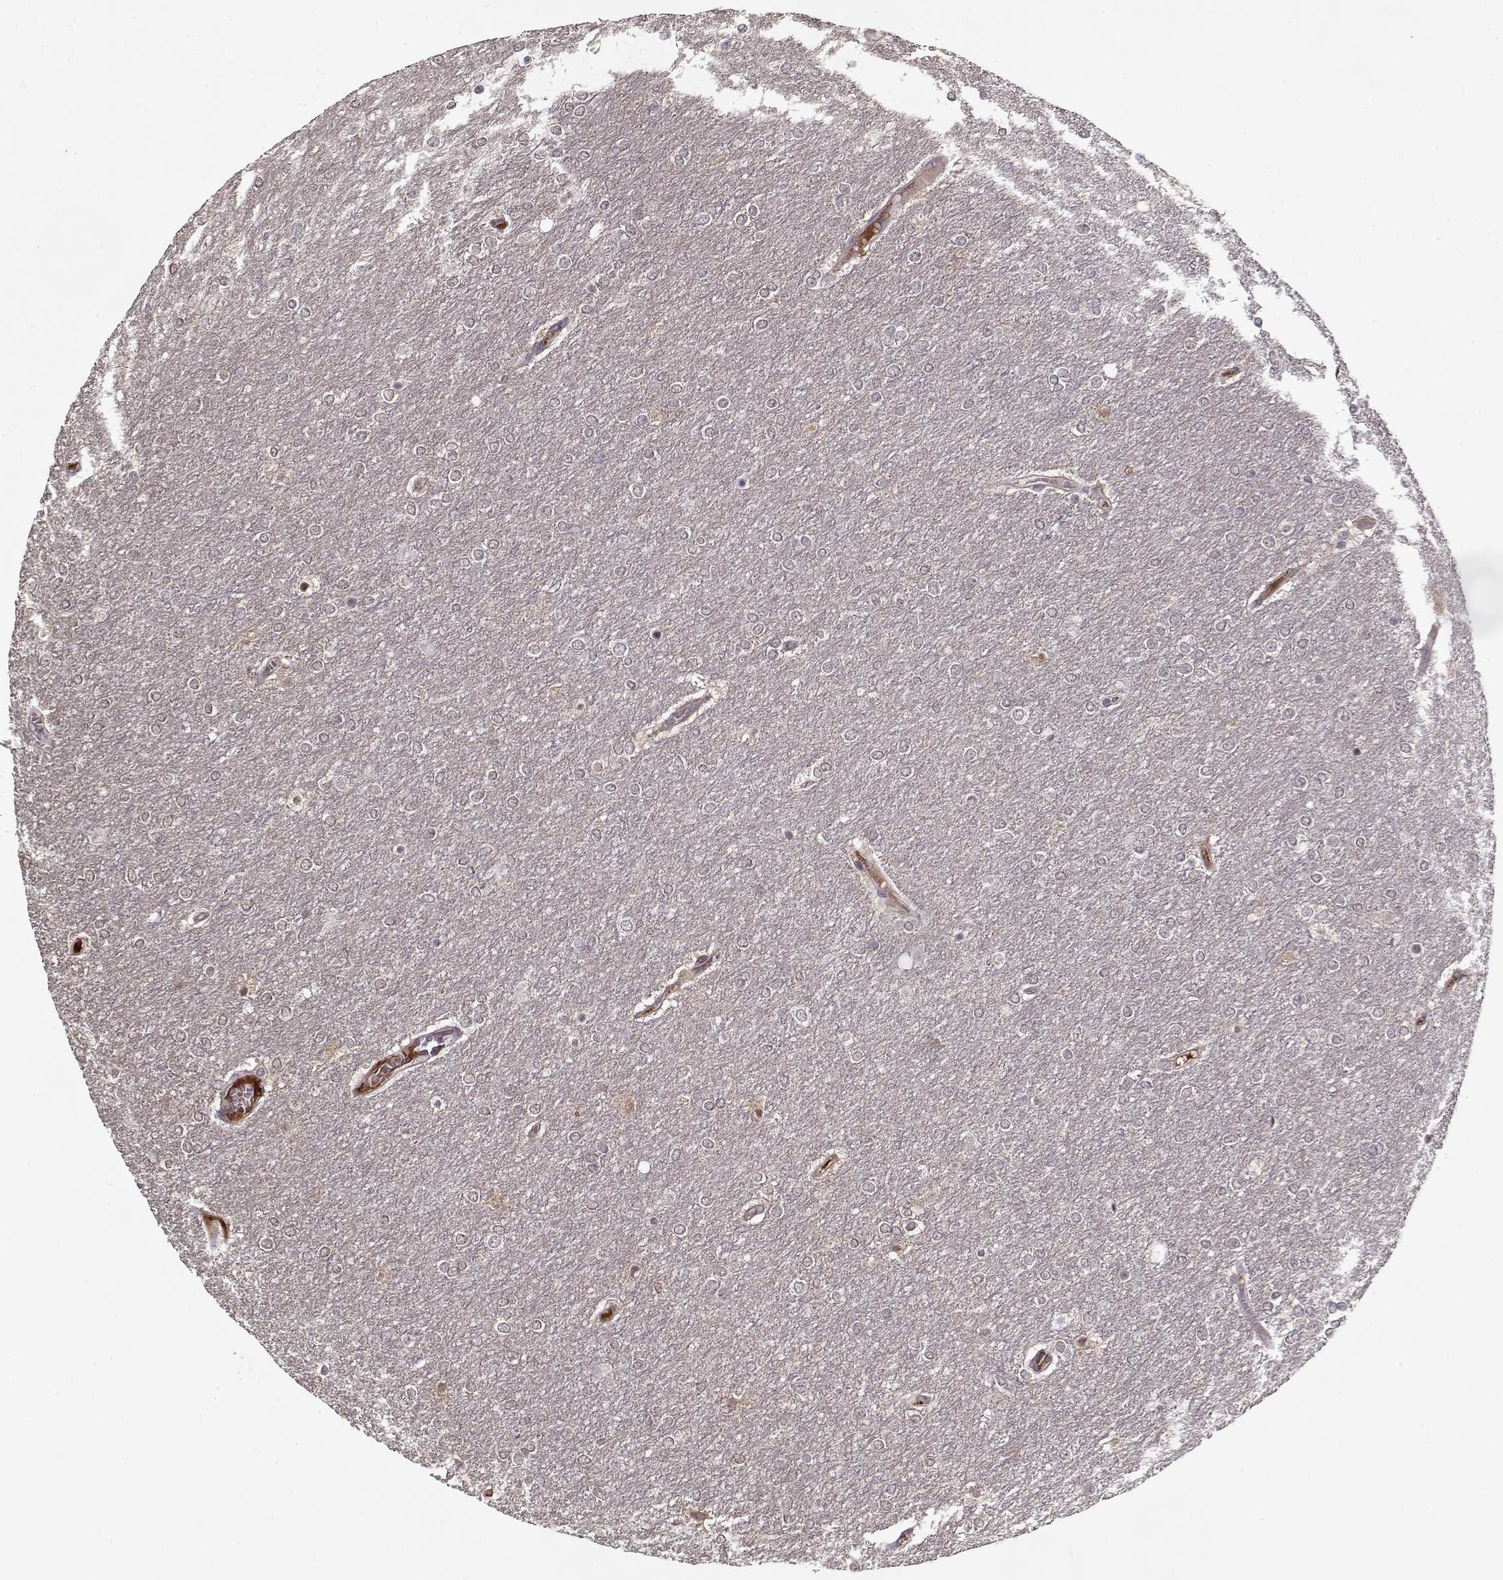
{"staining": {"intensity": "negative", "quantity": "none", "location": "none"}, "tissue": "glioma", "cell_type": "Tumor cells", "image_type": "cancer", "snomed": [{"axis": "morphology", "description": "Glioma, malignant, High grade"}, {"axis": "topography", "description": "Brain"}], "caption": "A photomicrograph of glioma stained for a protein displays no brown staining in tumor cells.", "gene": "AFM", "patient": {"sex": "female", "age": 61}}